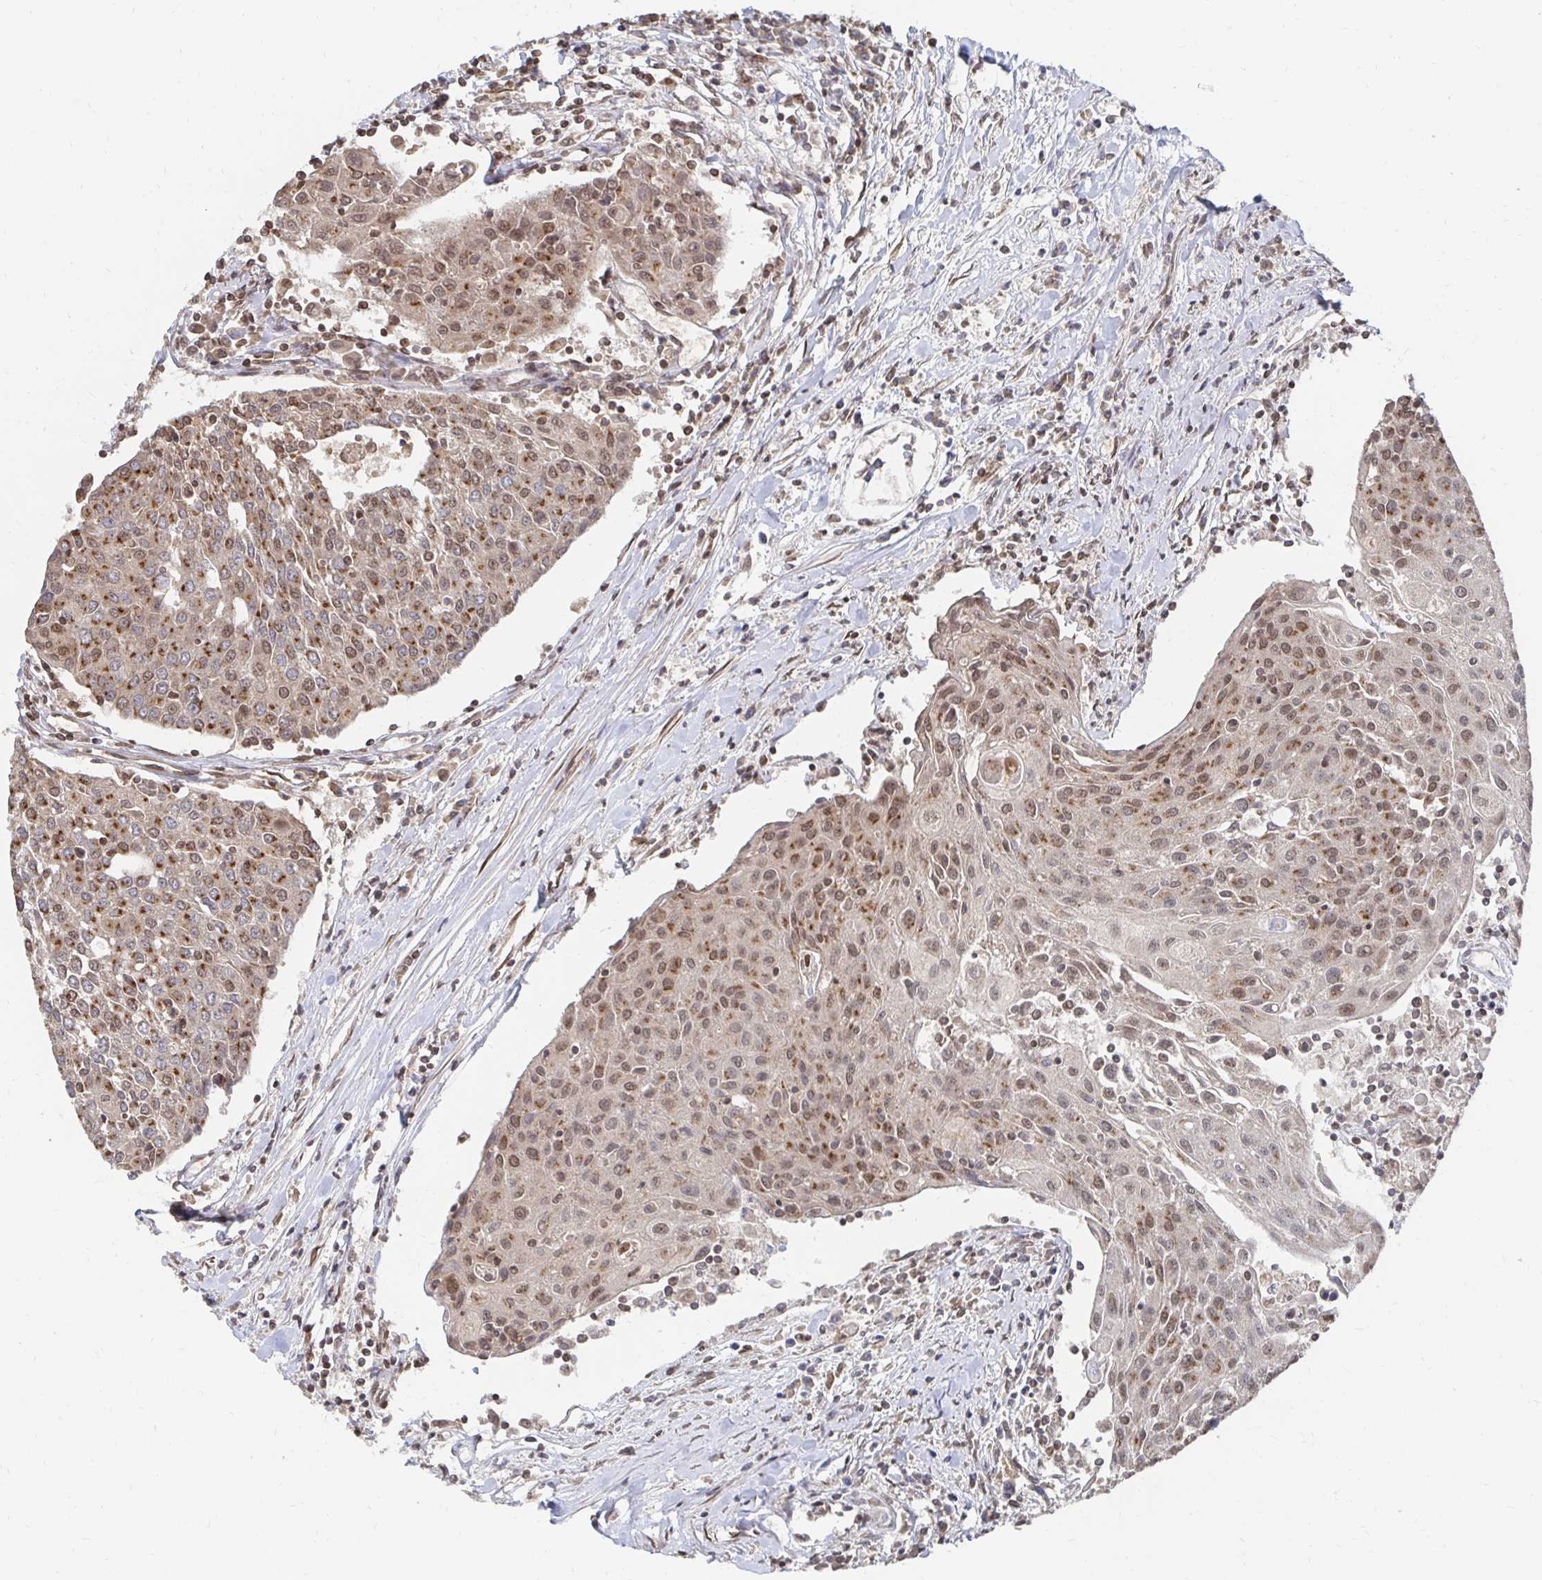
{"staining": {"intensity": "moderate", "quantity": "25%-75%", "location": "cytoplasmic/membranous,nuclear"}, "tissue": "urothelial cancer", "cell_type": "Tumor cells", "image_type": "cancer", "snomed": [{"axis": "morphology", "description": "Urothelial carcinoma, High grade"}, {"axis": "topography", "description": "Urinary bladder"}], "caption": "Urothelial cancer stained for a protein reveals moderate cytoplasmic/membranous and nuclear positivity in tumor cells.", "gene": "GTF3C6", "patient": {"sex": "female", "age": 85}}